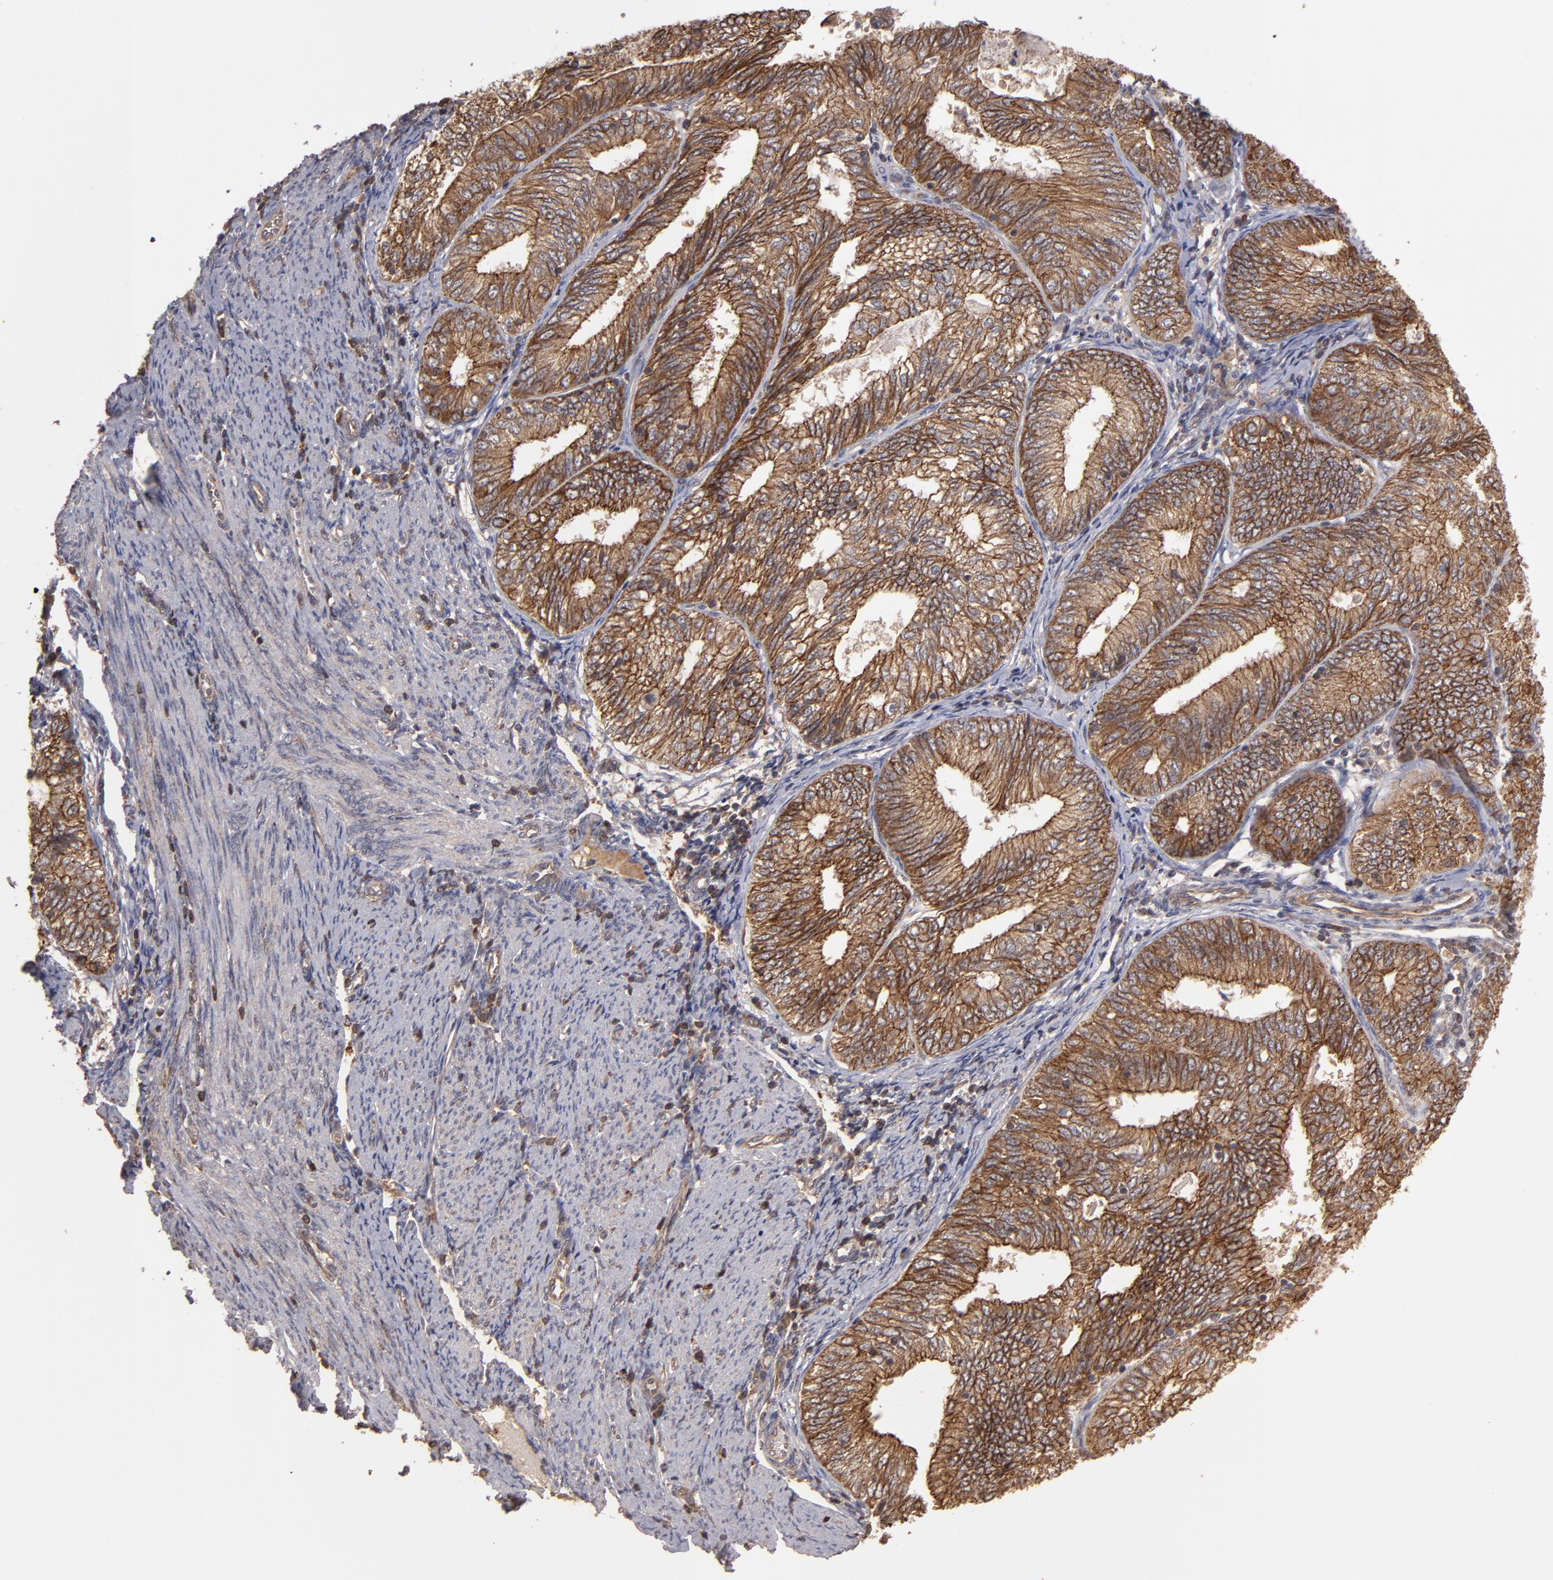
{"staining": {"intensity": "moderate", "quantity": ">75%", "location": "cytoplasmic/membranous"}, "tissue": "endometrial cancer", "cell_type": "Tumor cells", "image_type": "cancer", "snomed": [{"axis": "morphology", "description": "Adenocarcinoma, NOS"}, {"axis": "topography", "description": "Endometrium"}], "caption": "DAB immunohistochemical staining of human endometrial adenocarcinoma demonstrates moderate cytoplasmic/membranous protein positivity in approximately >75% of tumor cells.", "gene": "RPS6KA6", "patient": {"sex": "female", "age": 69}}